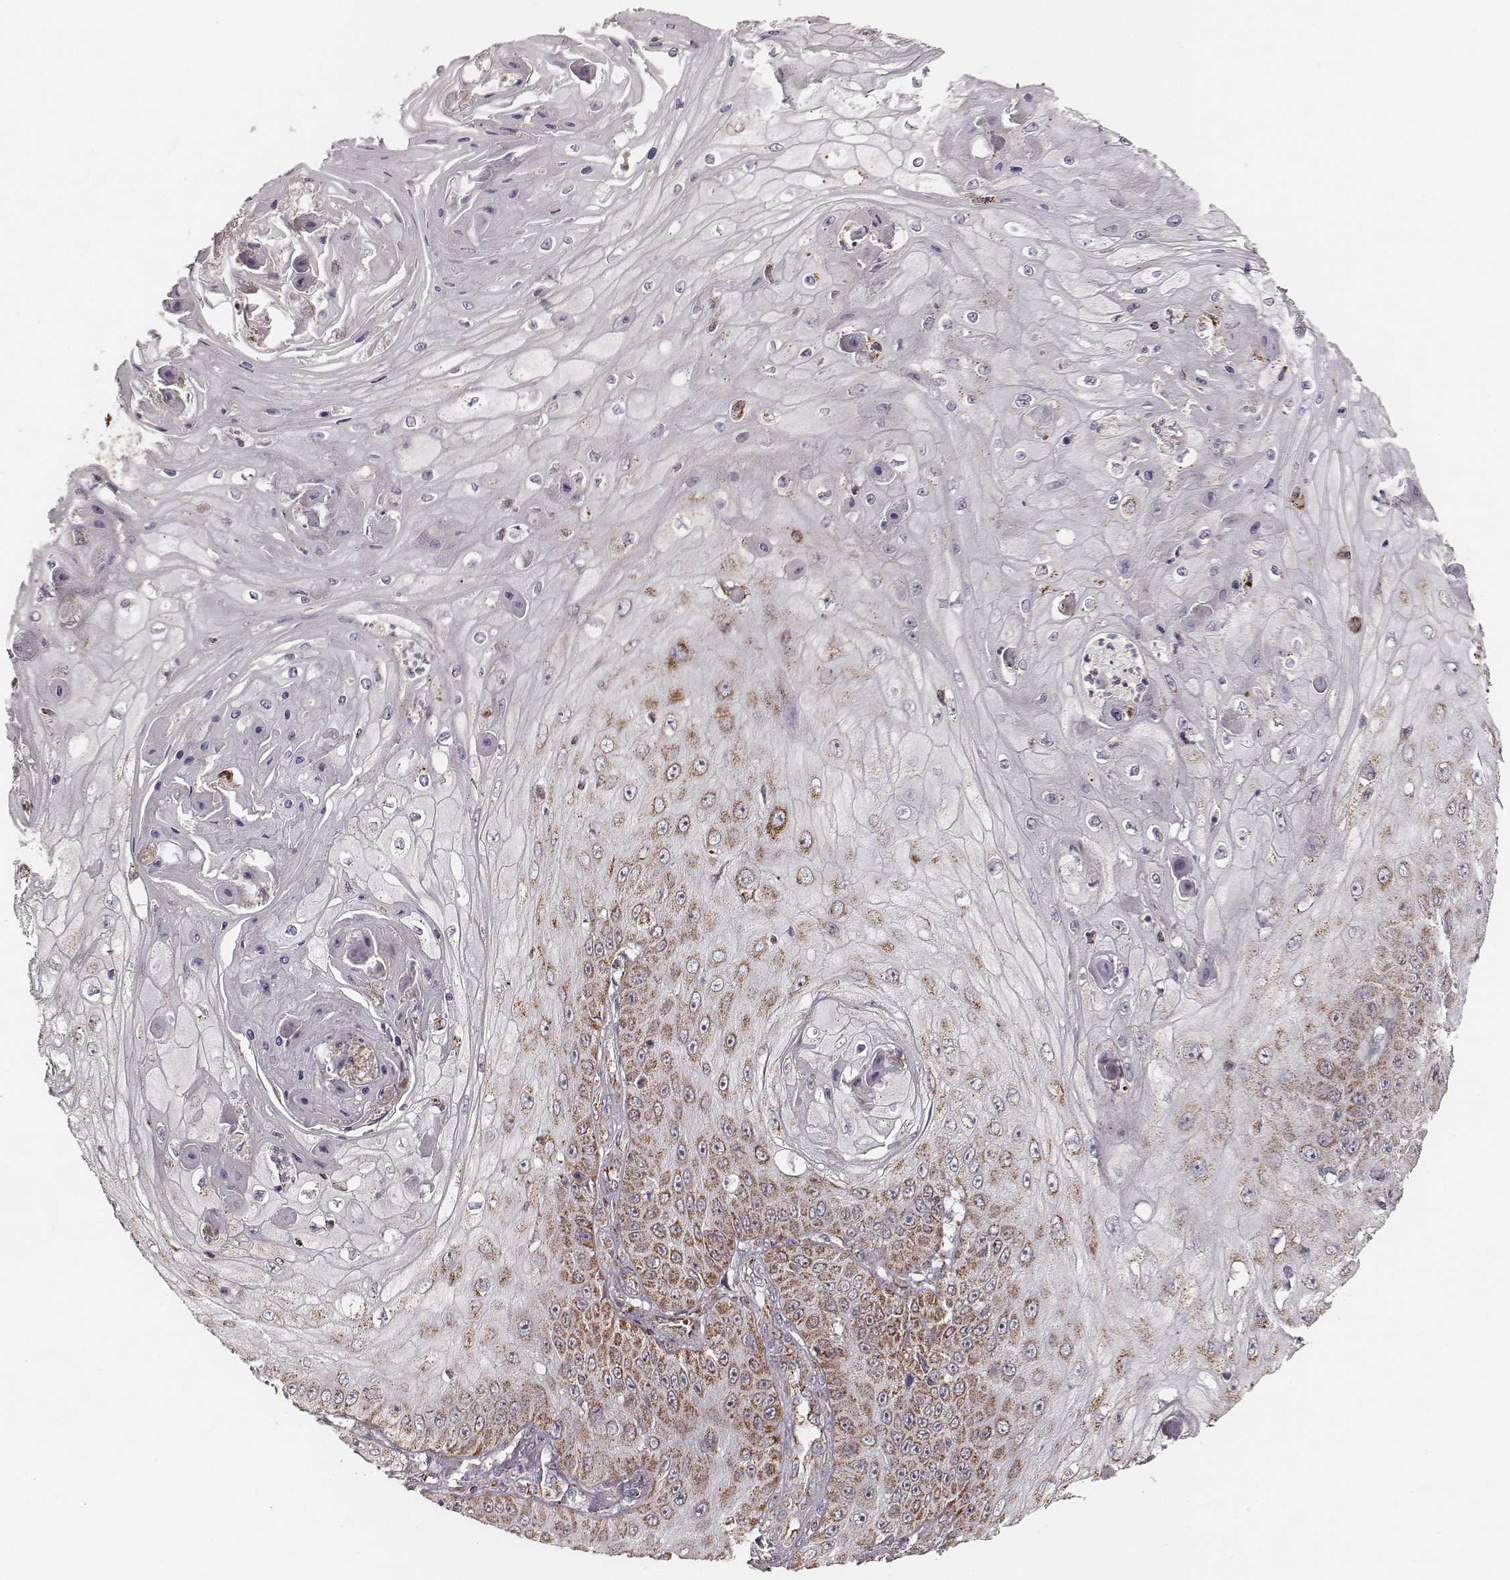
{"staining": {"intensity": "moderate", "quantity": ">75%", "location": "cytoplasmic/membranous"}, "tissue": "skin cancer", "cell_type": "Tumor cells", "image_type": "cancer", "snomed": [{"axis": "morphology", "description": "Squamous cell carcinoma, NOS"}, {"axis": "topography", "description": "Skin"}], "caption": "This micrograph reveals immunohistochemistry (IHC) staining of squamous cell carcinoma (skin), with medium moderate cytoplasmic/membranous positivity in approximately >75% of tumor cells.", "gene": "TUFM", "patient": {"sex": "male", "age": 70}}